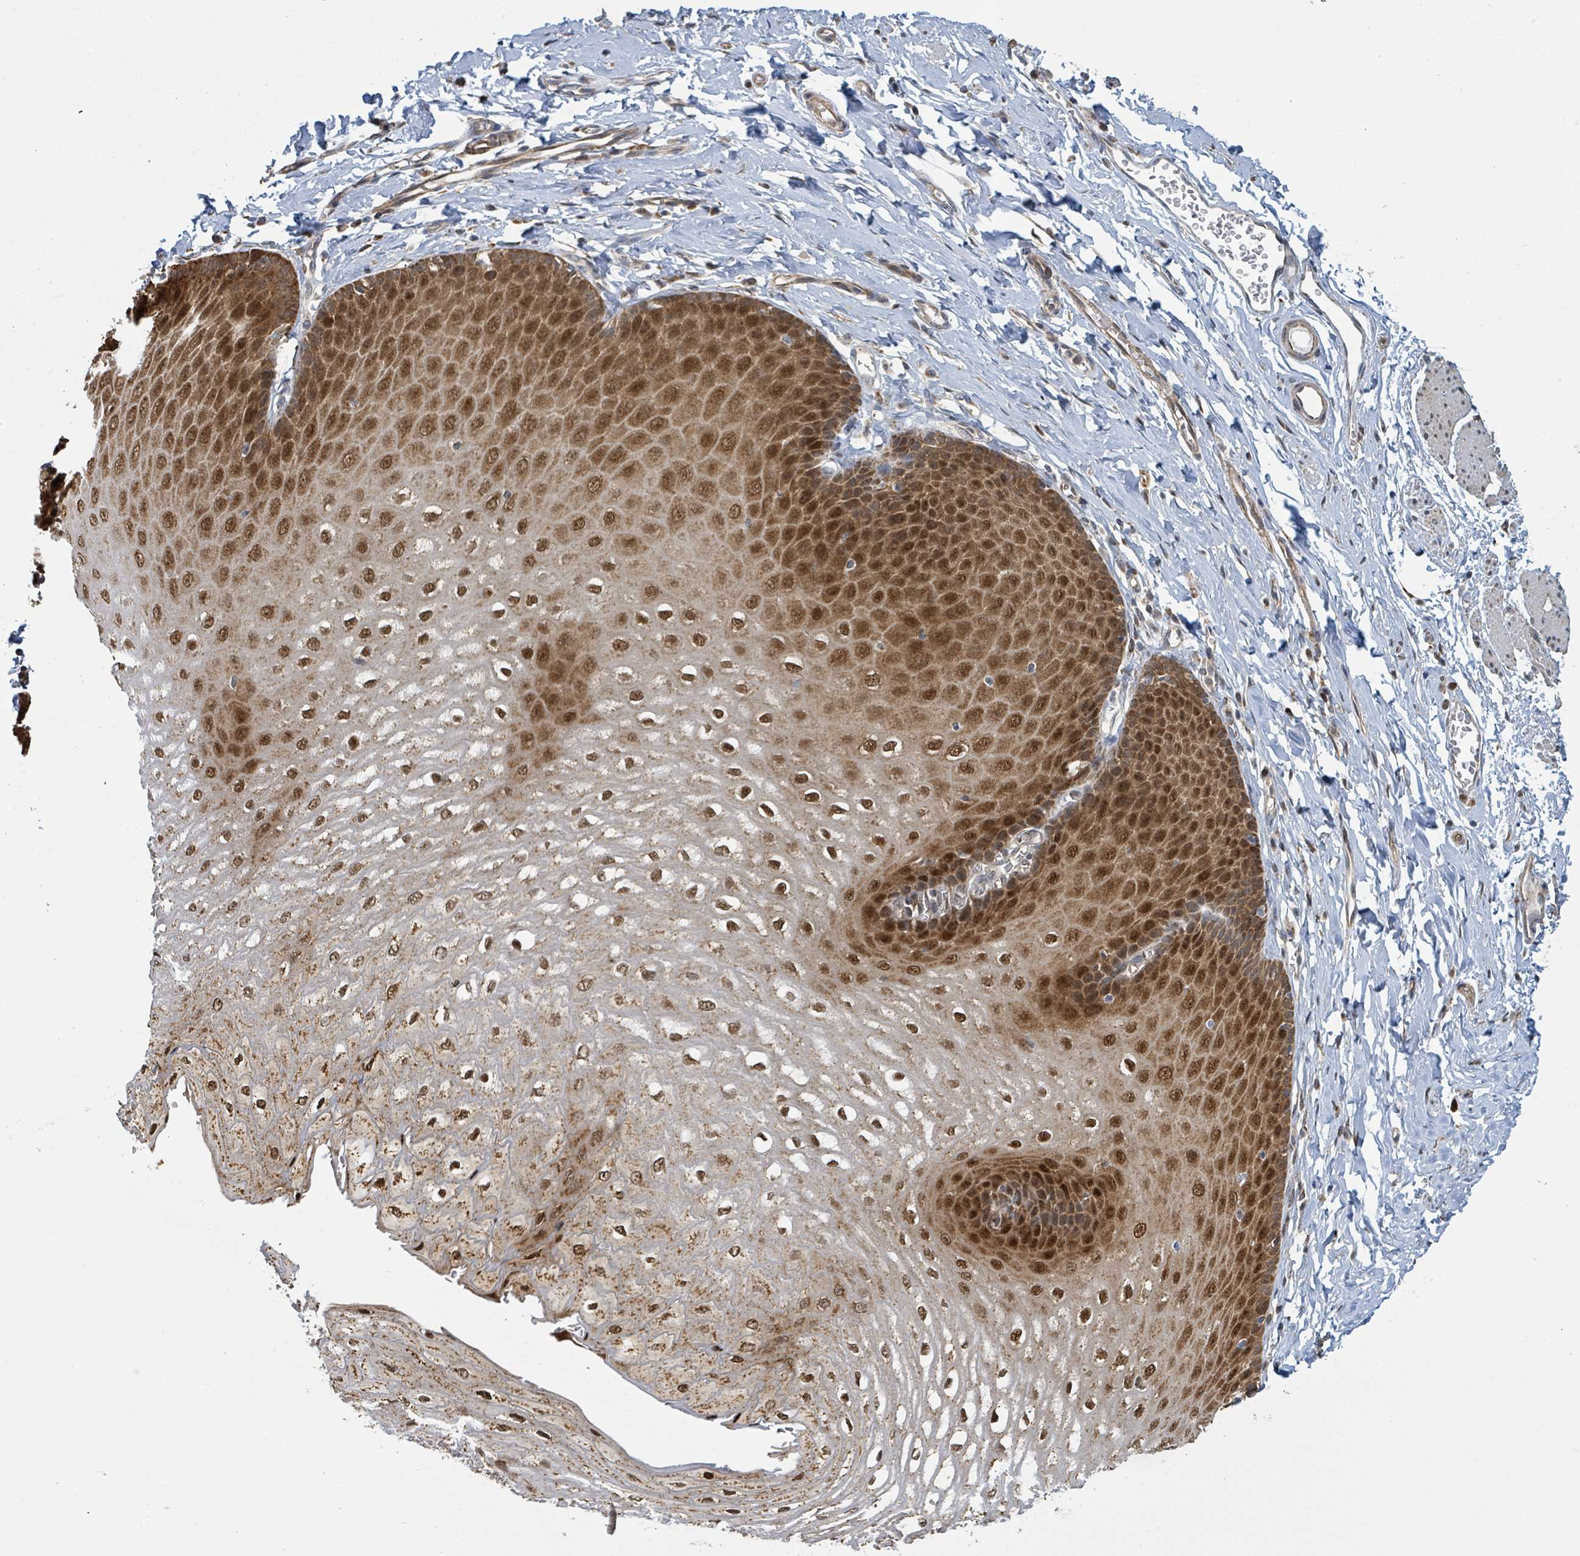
{"staining": {"intensity": "strong", "quantity": ">75%", "location": "cytoplasmic/membranous,nuclear"}, "tissue": "esophagus", "cell_type": "Squamous epithelial cells", "image_type": "normal", "snomed": [{"axis": "morphology", "description": "Normal tissue, NOS"}, {"axis": "topography", "description": "Esophagus"}], "caption": "Immunohistochemistry (DAB (3,3'-diaminobenzidine)) staining of benign human esophagus shows strong cytoplasmic/membranous,nuclear protein expression in about >75% of squamous epithelial cells.", "gene": "PSMB7", "patient": {"sex": "male", "age": 70}}